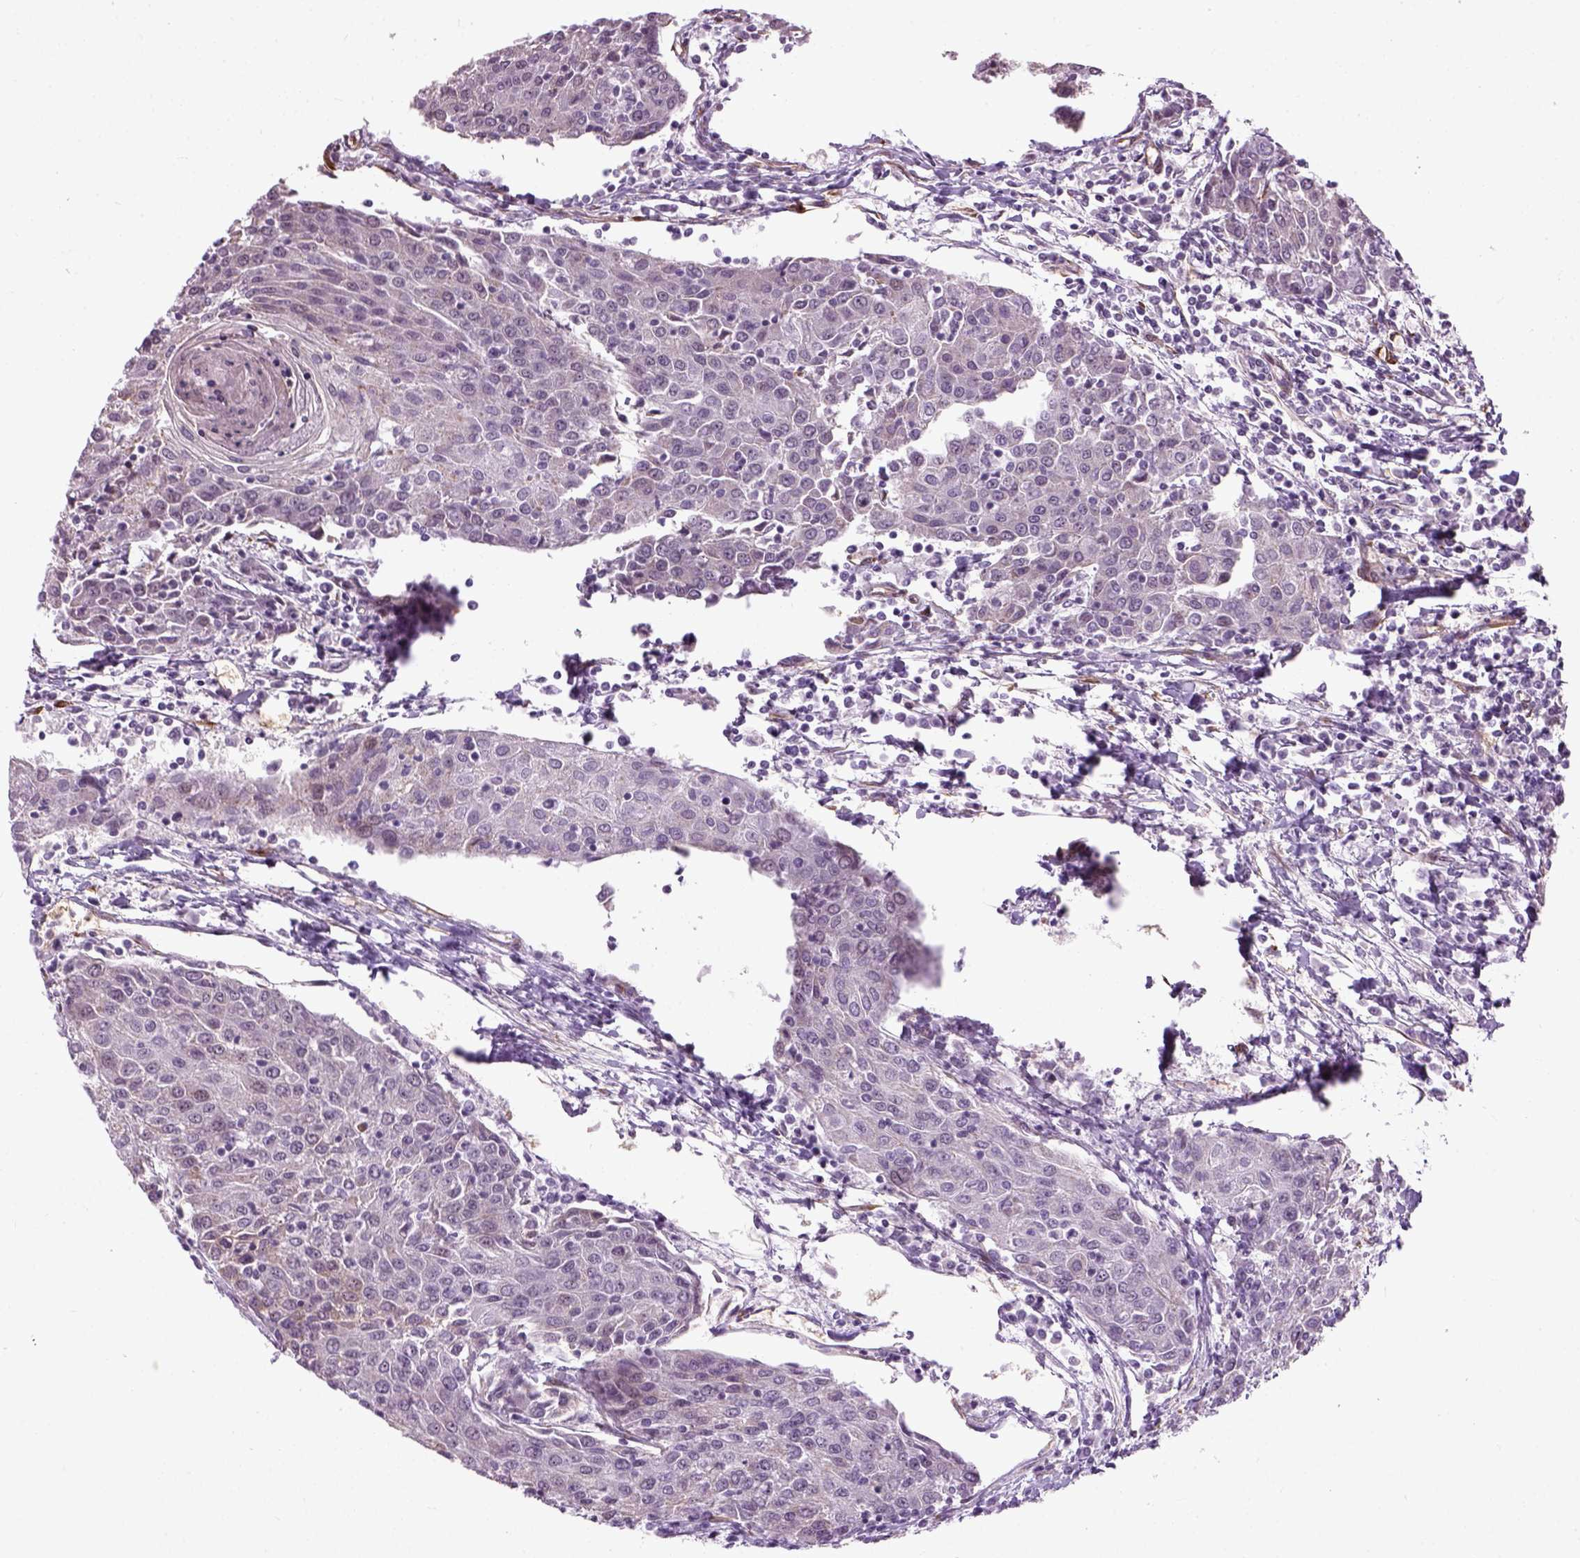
{"staining": {"intensity": "negative", "quantity": "none", "location": "none"}, "tissue": "urothelial cancer", "cell_type": "Tumor cells", "image_type": "cancer", "snomed": [{"axis": "morphology", "description": "Urothelial carcinoma, High grade"}, {"axis": "topography", "description": "Urinary bladder"}], "caption": "Human high-grade urothelial carcinoma stained for a protein using immunohistochemistry exhibits no staining in tumor cells.", "gene": "XK", "patient": {"sex": "female", "age": 85}}